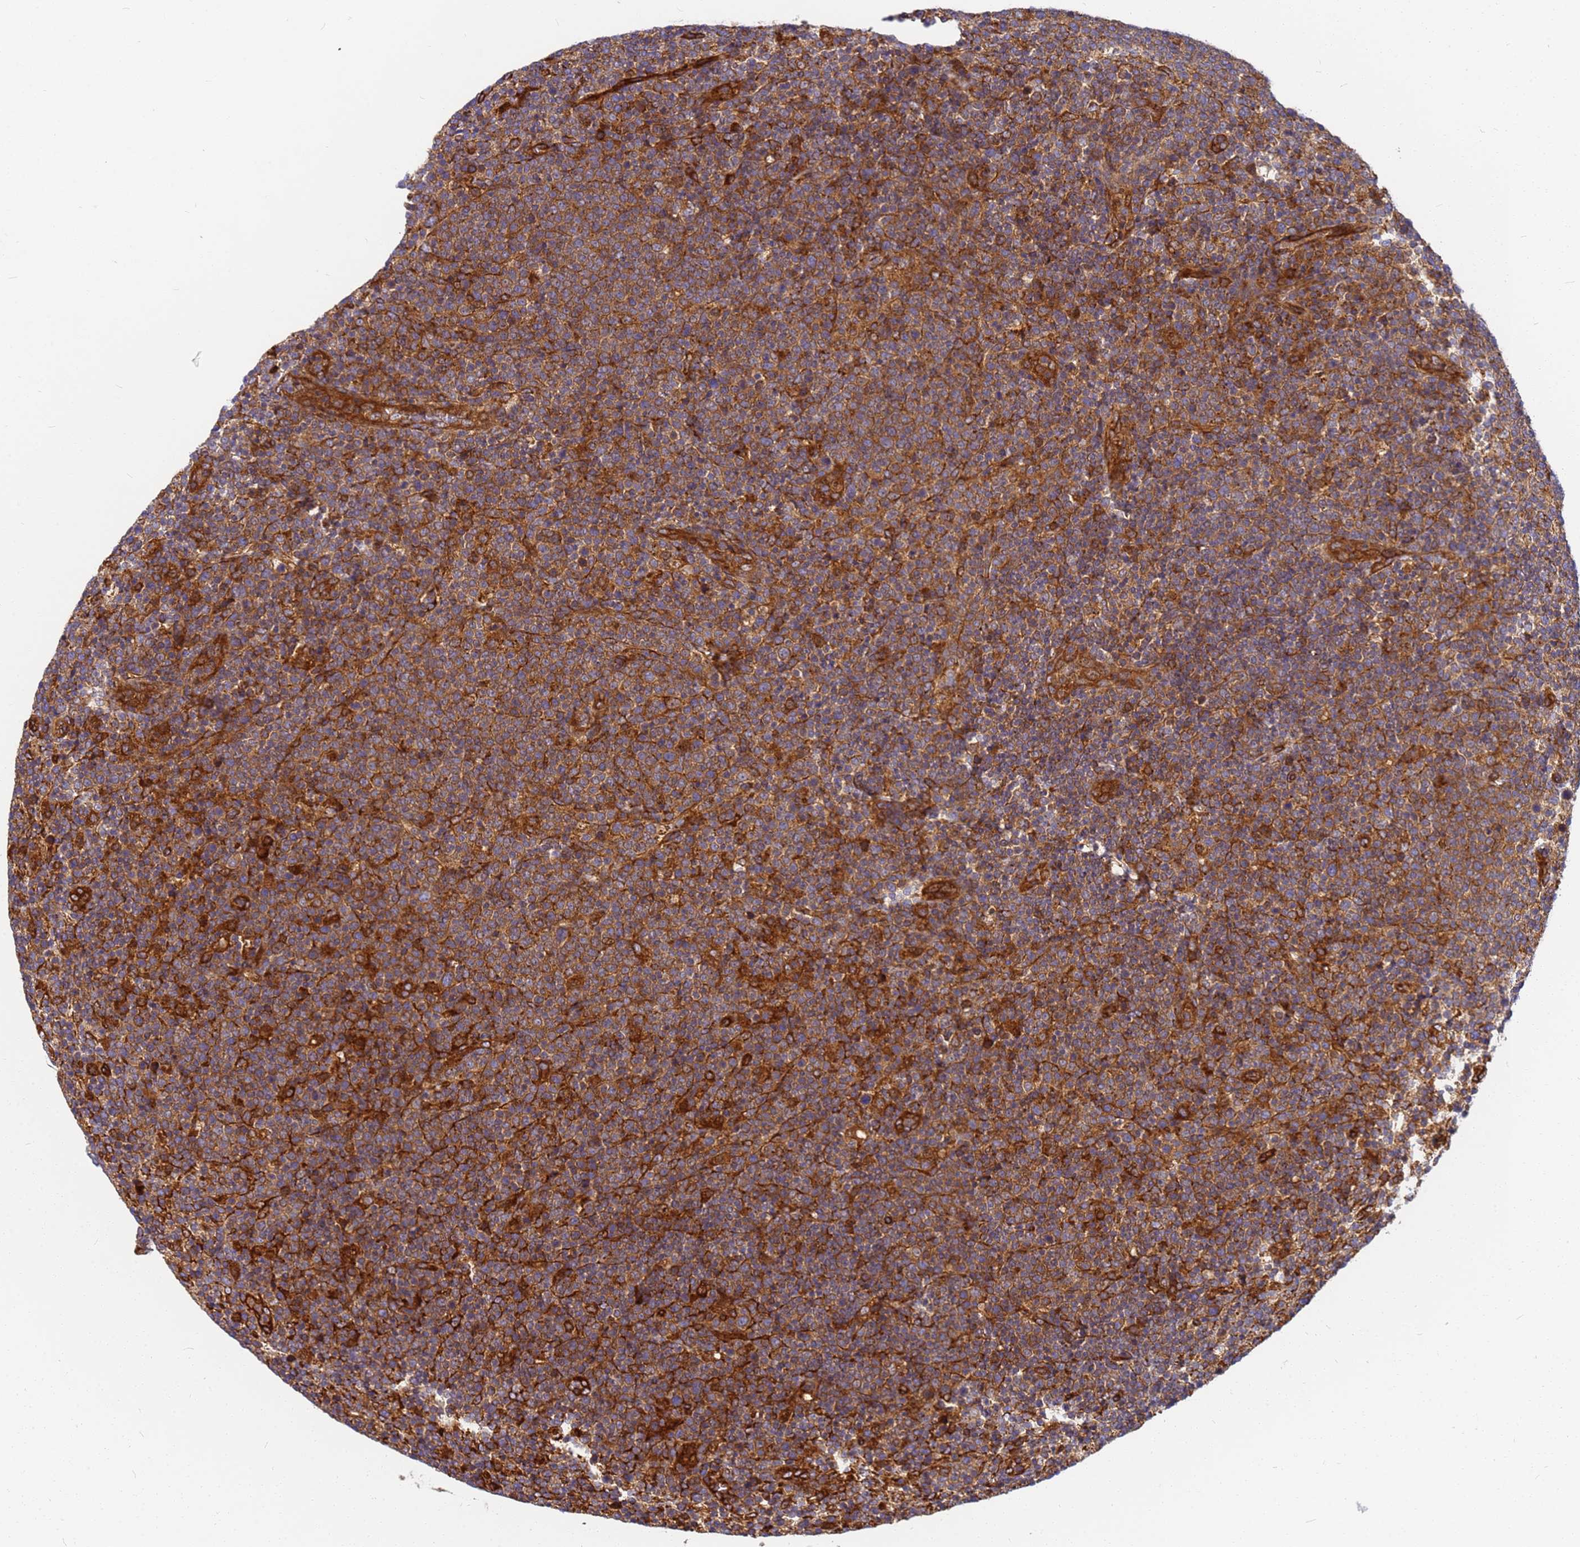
{"staining": {"intensity": "moderate", "quantity": ">75%", "location": "cytoplasmic/membranous"}, "tissue": "lymphoma", "cell_type": "Tumor cells", "image_type": "cancer", "snomed": [{"axis": "morphology", "description": "Malignant lymphoma, non-Hodgkin's type, High grade"}, {"axis": "topography", "description": "Lymph node"}], "caption": "This is a micrograph of IHC staining of lymphoma, which shows moderate staining in the cytoplasmic/membranous of tumor cells.", "gene": "C2CD5", "patient": {"sex": "male", "age": 61}}